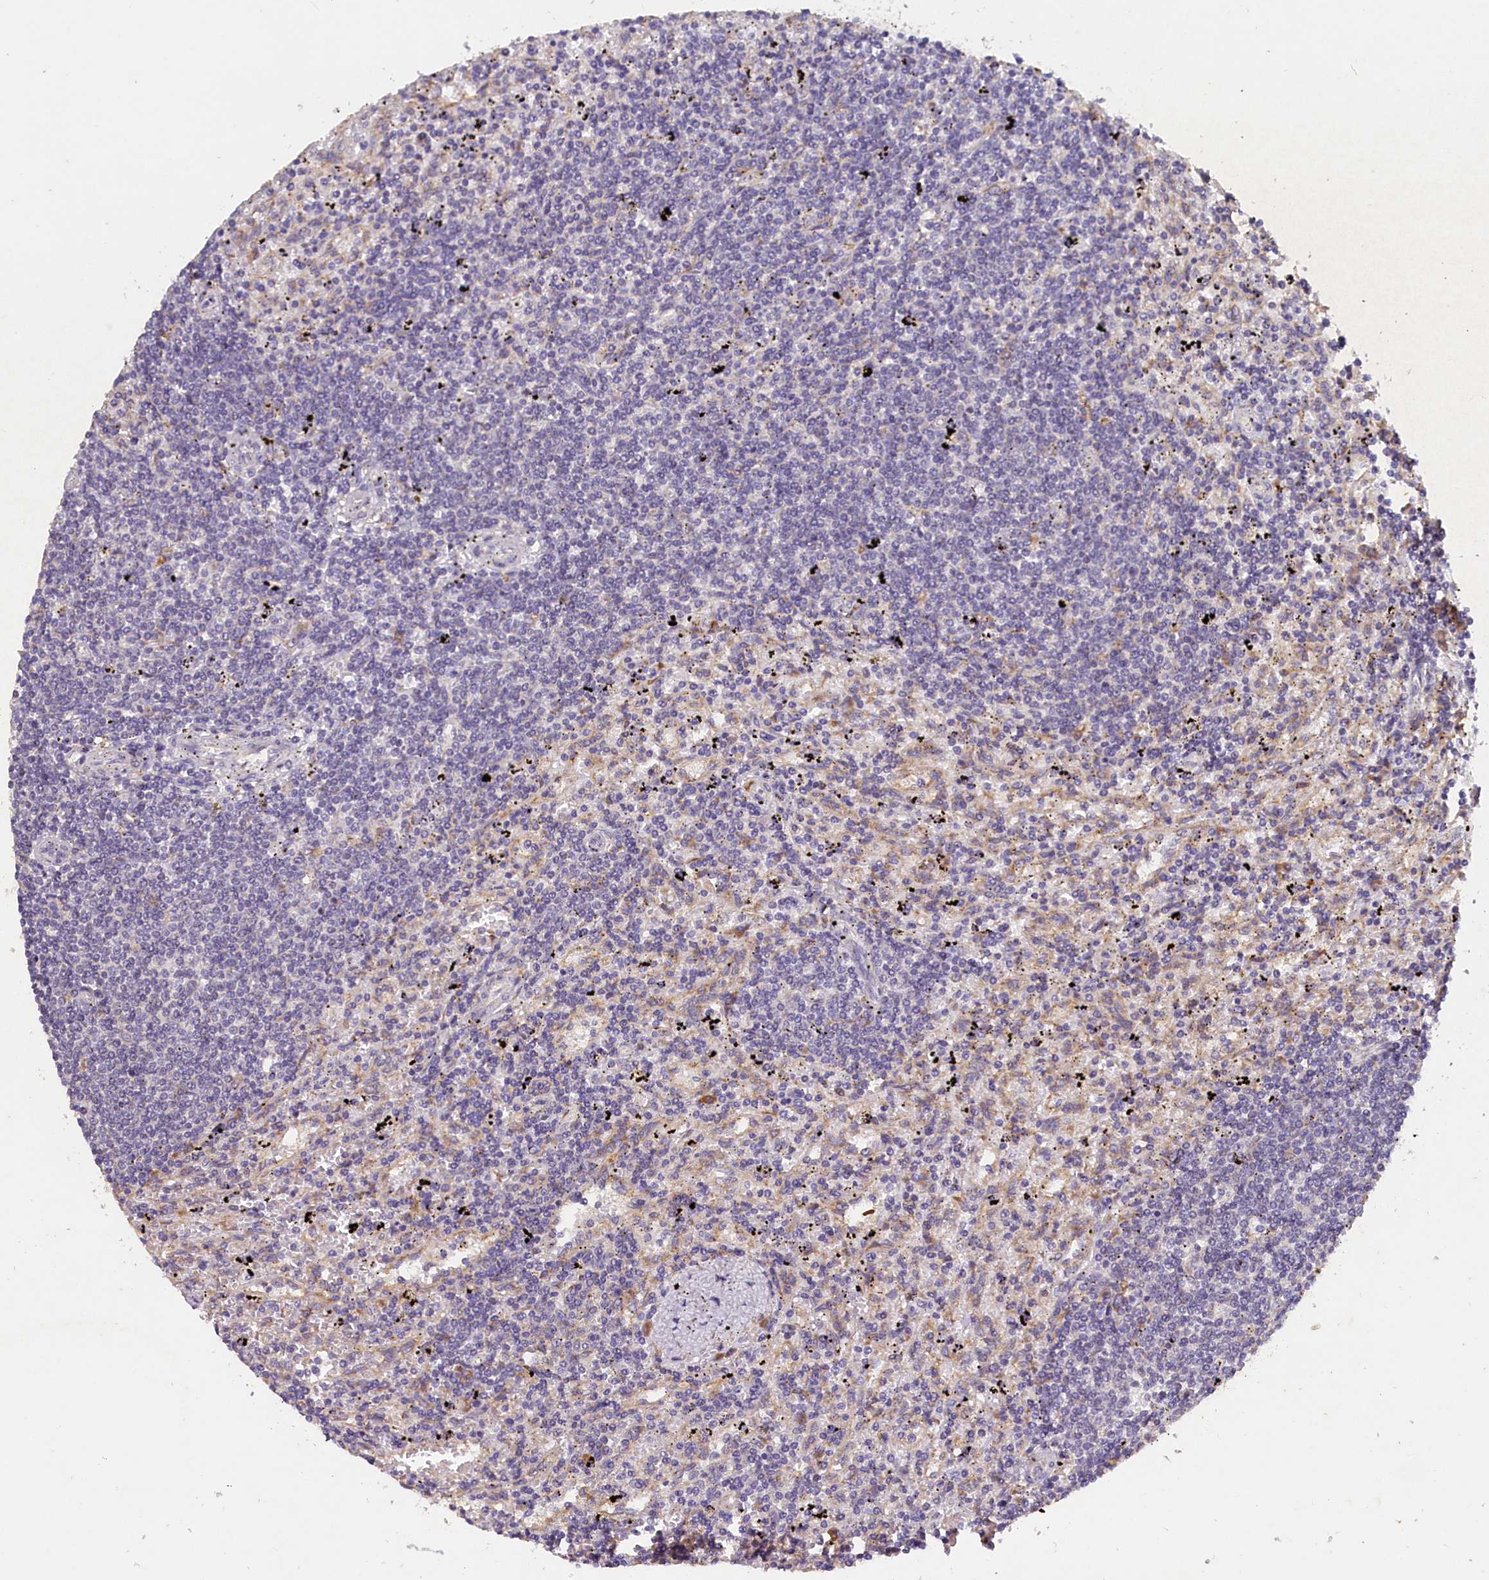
{"staining": {"intensity": "negative", "quantity": "none", "location": "none"}, "tissue": "lymphoma", "cell_type": "Tumor cells", "image_type": "cancer", "snomed": [{"axis": "morphology", "description": "Malignant lymphoma, non-Hodgkin's type, Low grade"}, {"axis": "topography", "description": "Spleen"}], "caption": "The image displays no staining of tumor cells in malignant lymphoma, non-Hodgkin's type (low-grade). (DAB immunohistochemistry (IHC) visualized using brightfield microscopy, high magnification).", "gene": "ST7L", "patient": {"sex": "male", "age": 76}}